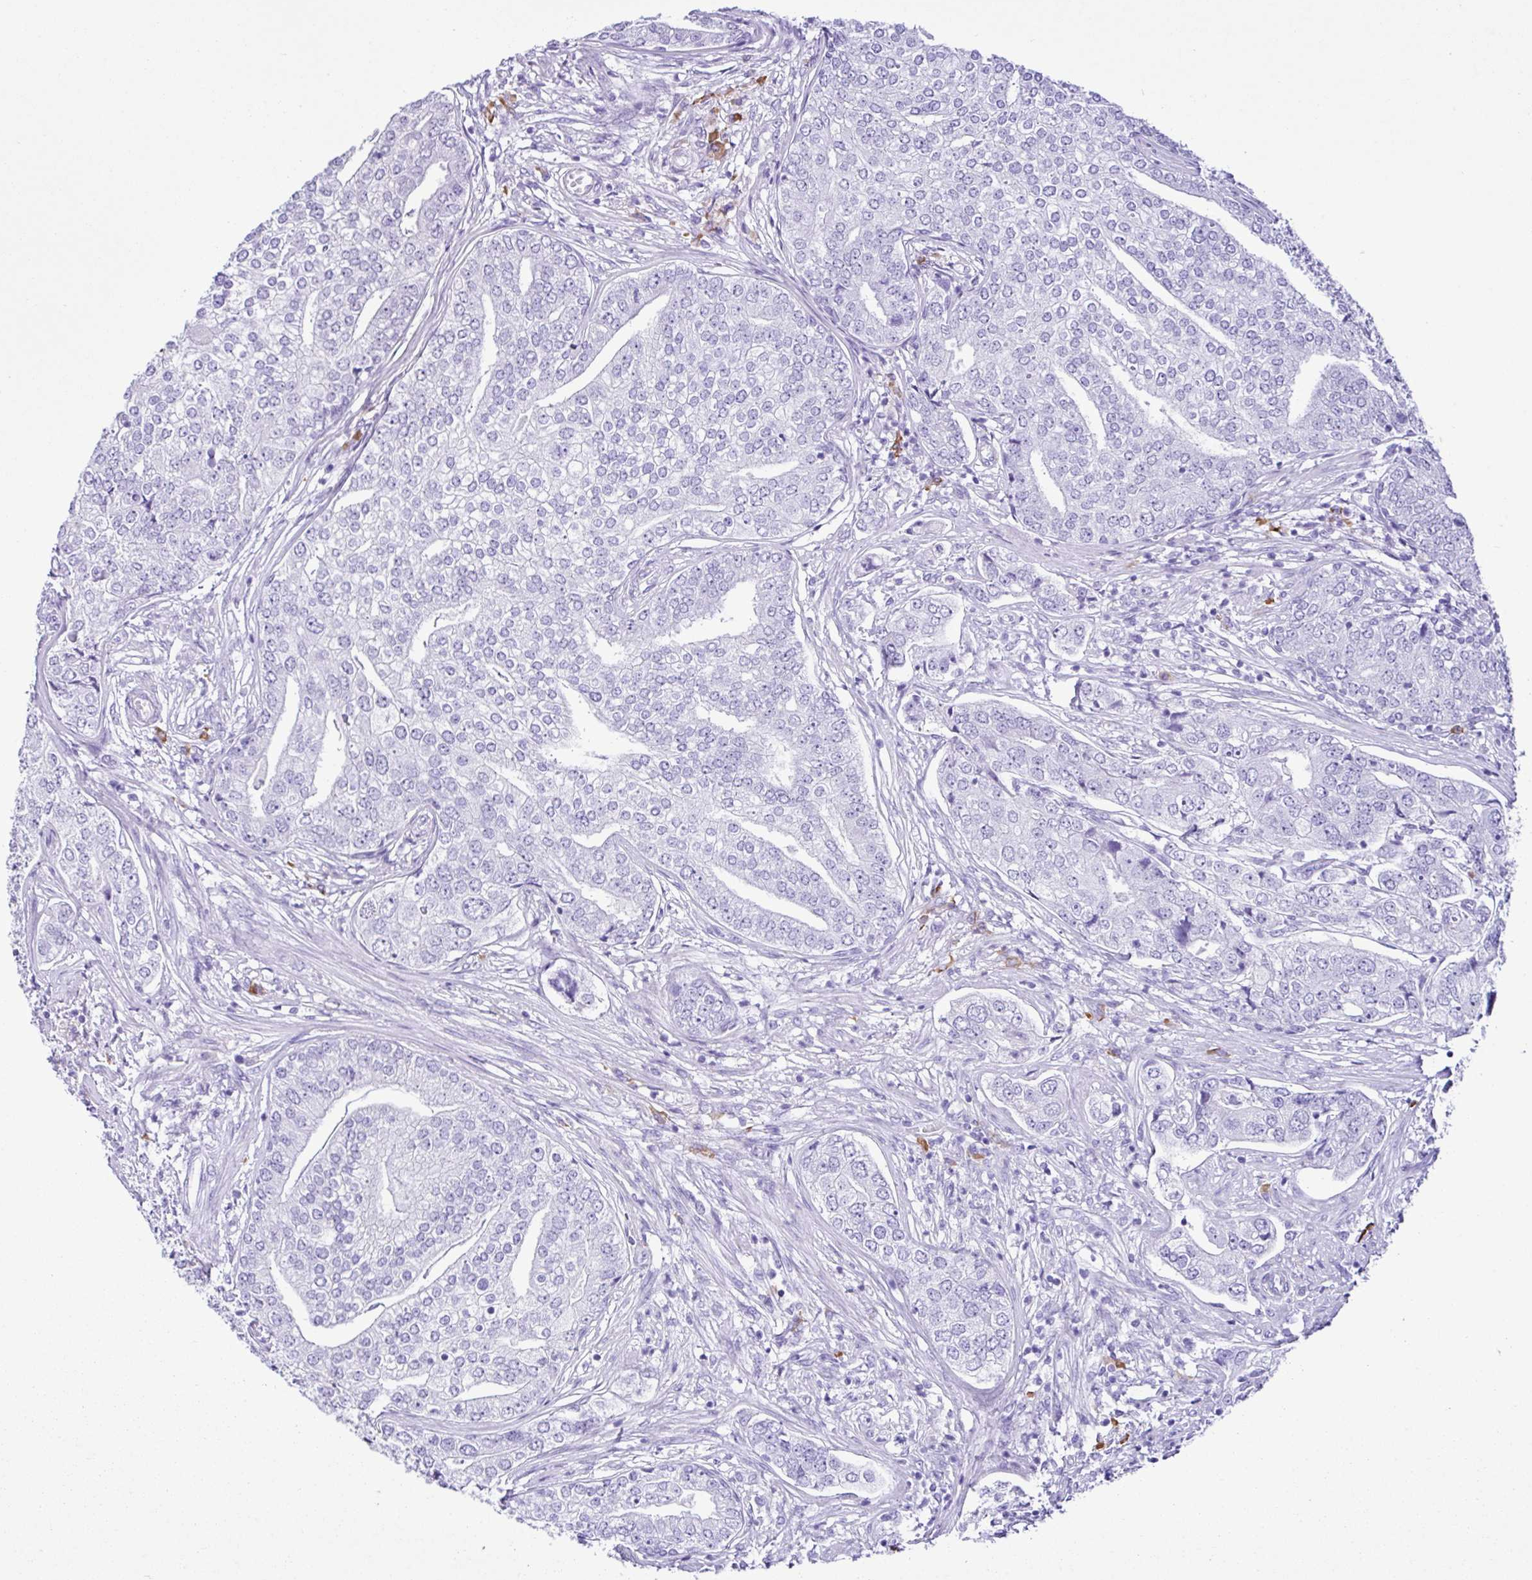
{"staining": {"intensity": "negative", "quantity": "none", "location": "none"}, "tissue": "prostate cancer", "cell_type": "Tumor cells", "image_type": "cancer", "snomed": [{"axis": "morphology", "description": "Adenocarcinoma, High grade"}, {"axis": "topography", "description": "Prostate"}], "caption": "A high-resolution image shows immunohistochemistry (IHC) staining of prostate cancer (high-grade adenocarcinoma), which reveals no significant positivity in tumor cells.", "gene": "PIGF", "patient": {"sex": "male", "age": 60}}